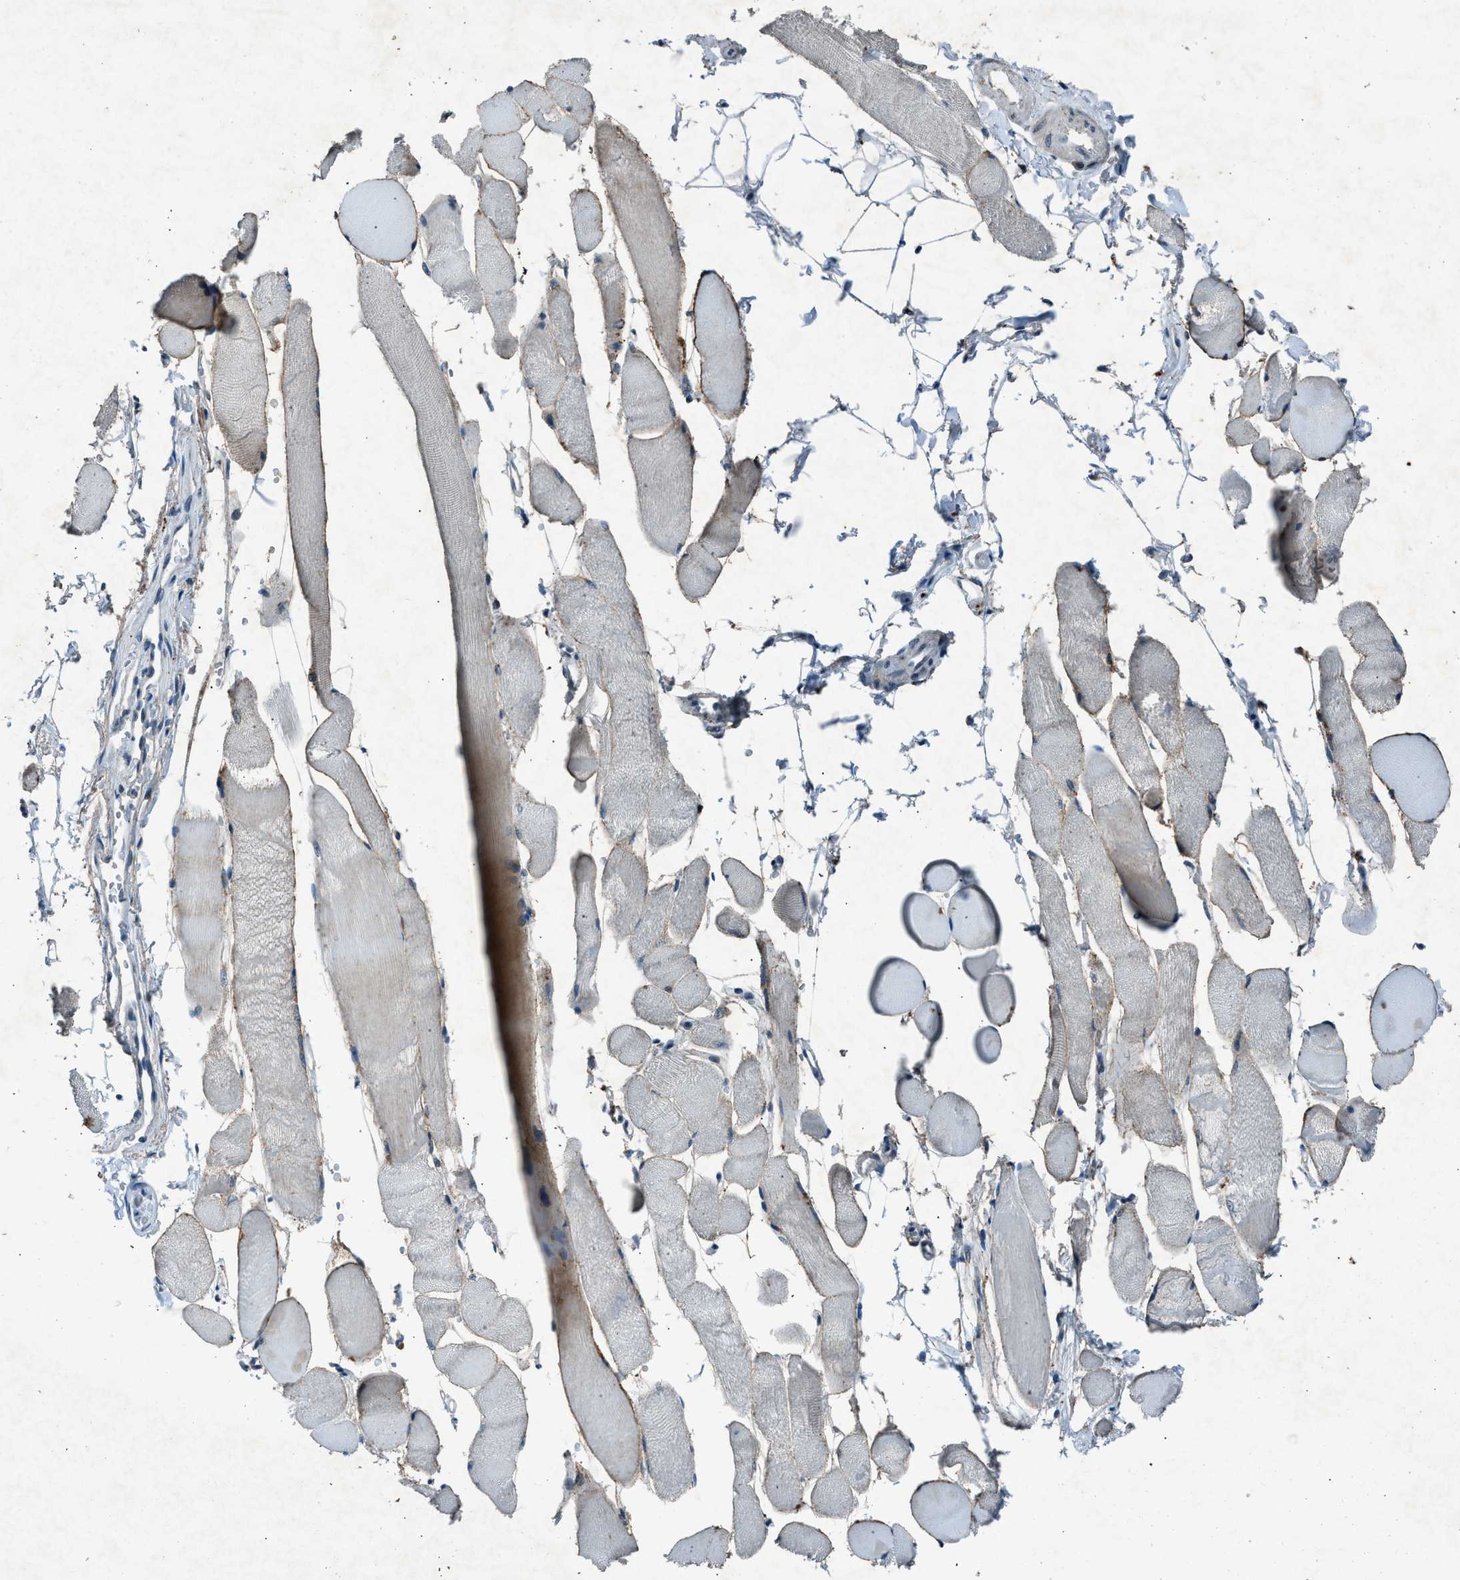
{"staining": {"intensity": "moderate", "quantity": "<25%", "location": "nuclear"}, "tissue": "skeletal muscle", "cell_type": "Myocytes", "image_type": "normal", "snomed": [{"axis": "morphology", "description": "Normal tissue, NOS"}, {"axis": "topography", "description": "Skeletal muscle"}, {"axis": "topography", "description": "Peripheral nerve tissue"}], "caption": "Skeletal muscle stained with DAB IHC reveals low levels of moderate nuclear positivity in about <25% of myocytes.", "gene": "ADCY1", "patient": {"sex": "female", "age": 84}}